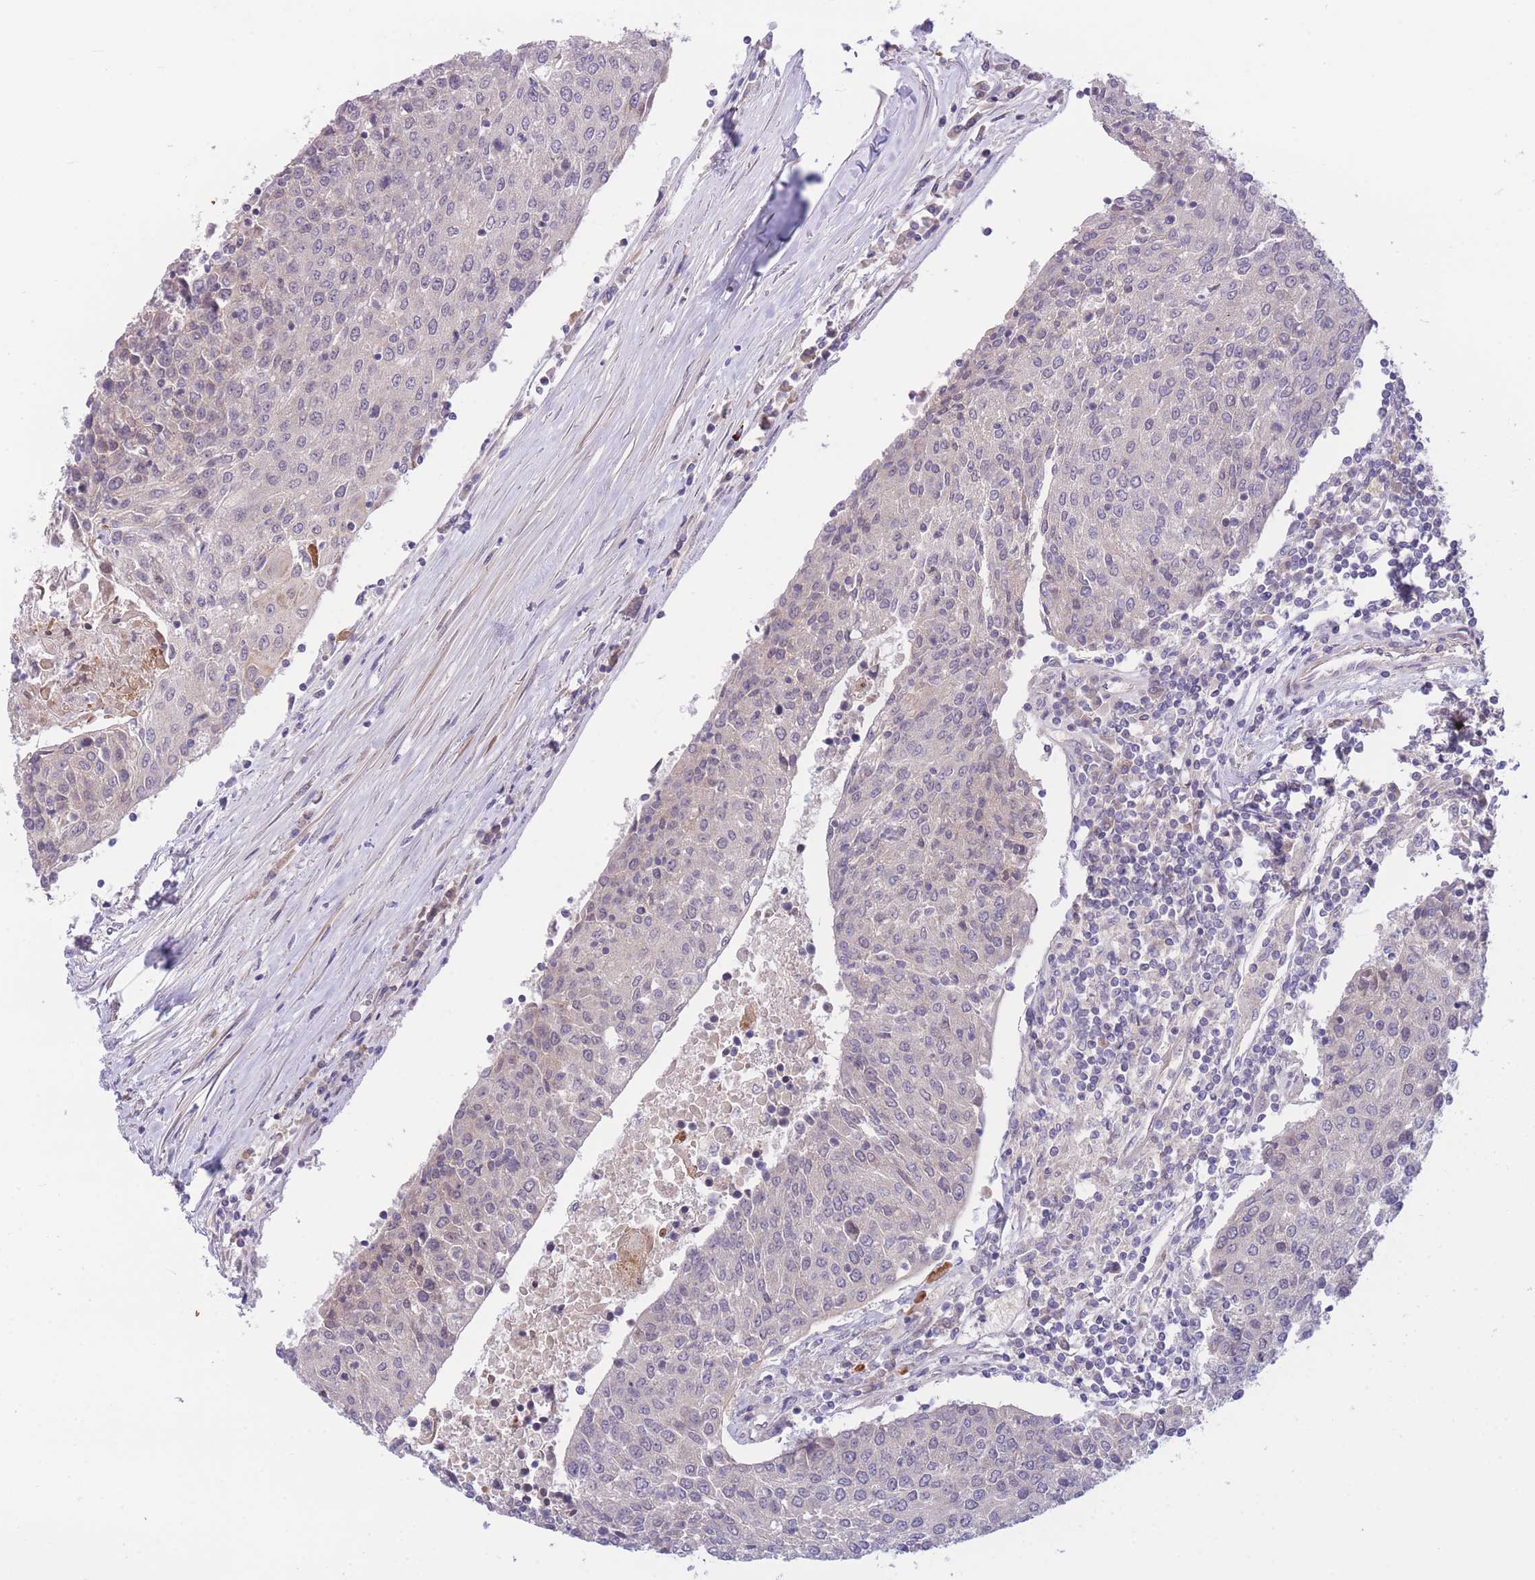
{"staining": {"intensity": "negative", "quantity": "none", "location": "none"}, "tissue": "urothelial cancer", "cell_type": "Tumor cells", "image_type": "cancer", "snomed": [{"axis": "morphology", "description": "Urothelial carcinoma, High grade"}, {"axis": "topography", "description": "Urinary bladder"}], "caption": "Immunohistochemistry (IHC) micrograph of neoplastic tissue: human urothelial cancer stained with DAB reveals no significant protein staining in tumor cells. (Immunohistochemistry (IHC), brightfield microscopy, high magnification).", "gene": "CDC25B", "patient": {"sex": "female", "age": 85}}